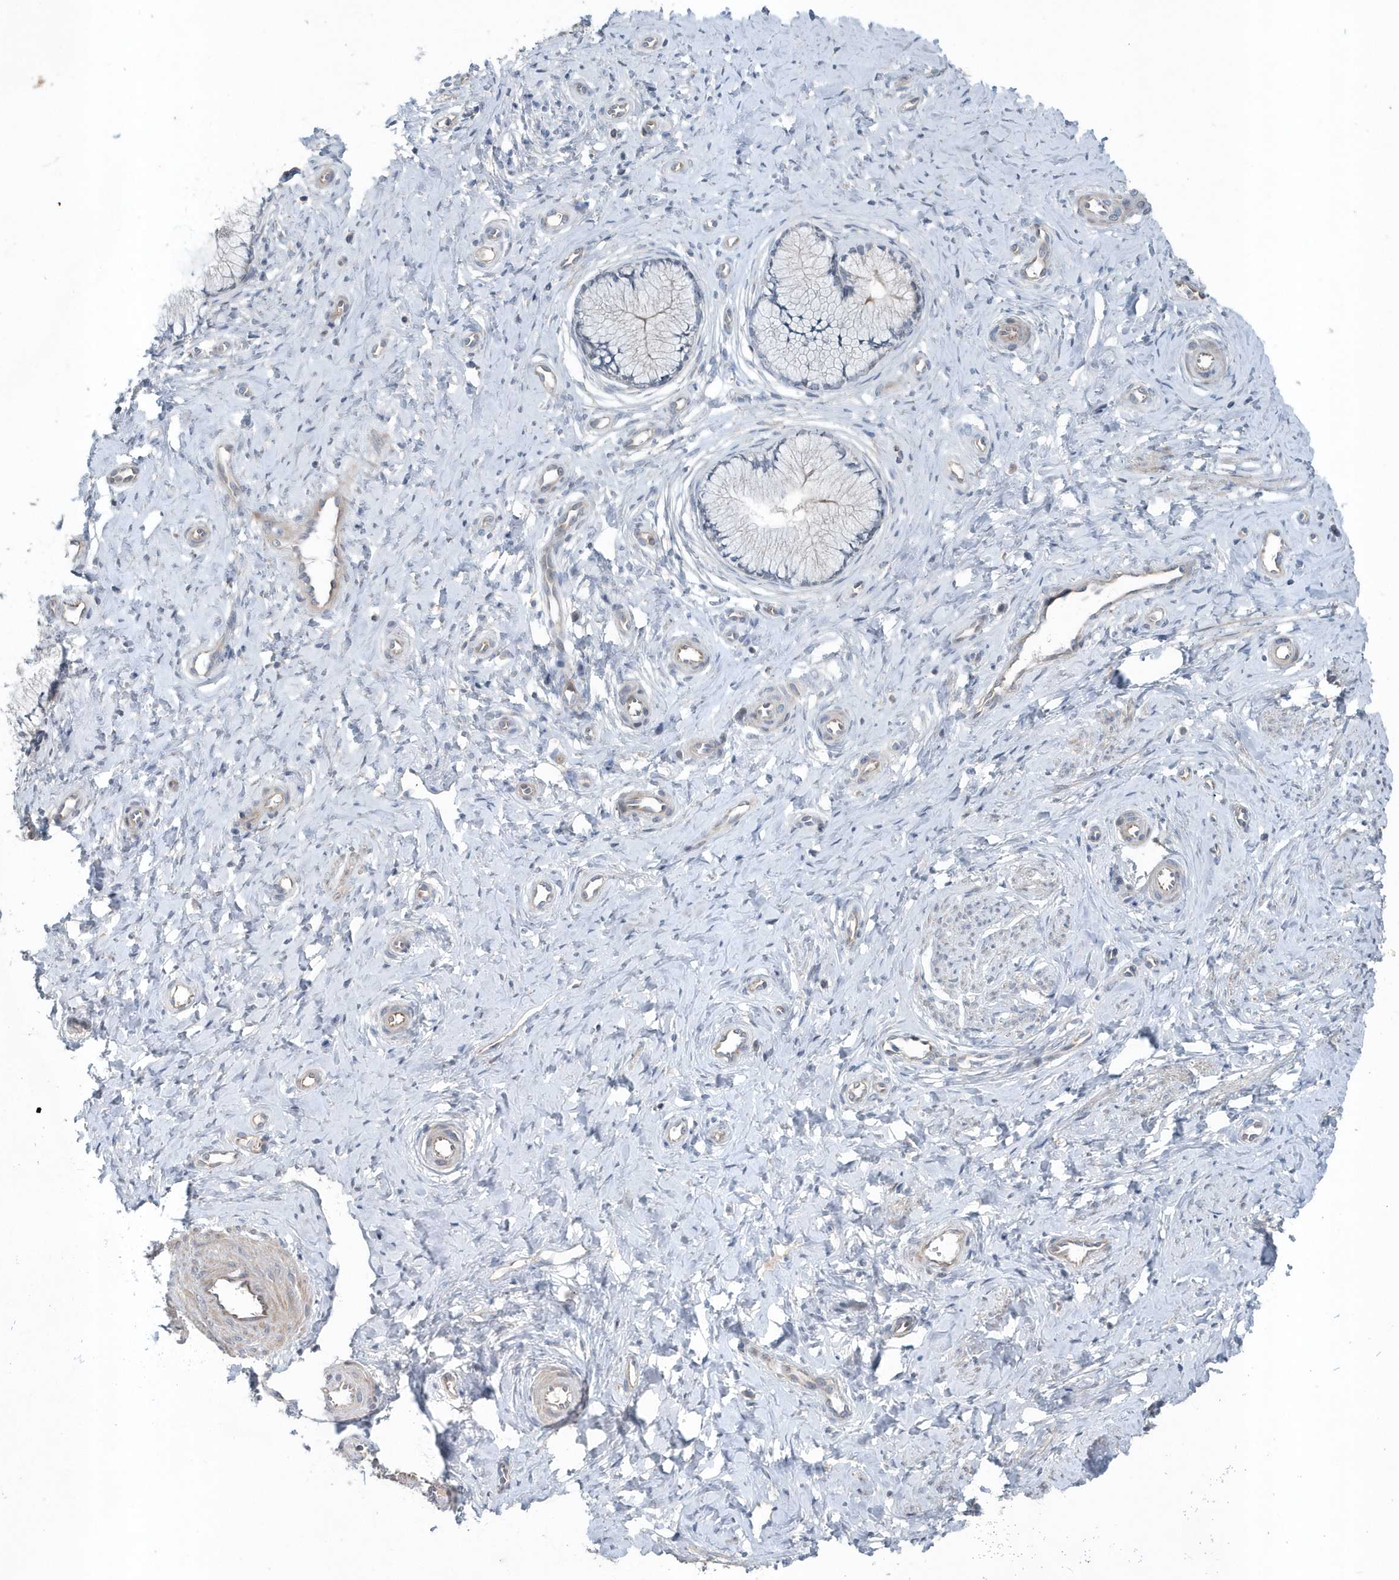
{"staining": {"intensity": "negative", "quantity": "none", "location": "none"}, "tissue": "cervix", "cell_type": "Glandular cells", "image_type": "normal", "snomed": [{"axis": "morphology", "description": "Normal tissue, NOS"}, {"axis": "topography", "description": "Cervix"}], "caption": "High magnification brightfield microscopy of unremarkable cervix stained with DAB (brown) and counterstained with hematoxylin (blue): glandular cells show no significant positivity.", "gene": "MCC", "patient": {"sex": "female", "age": 36}}